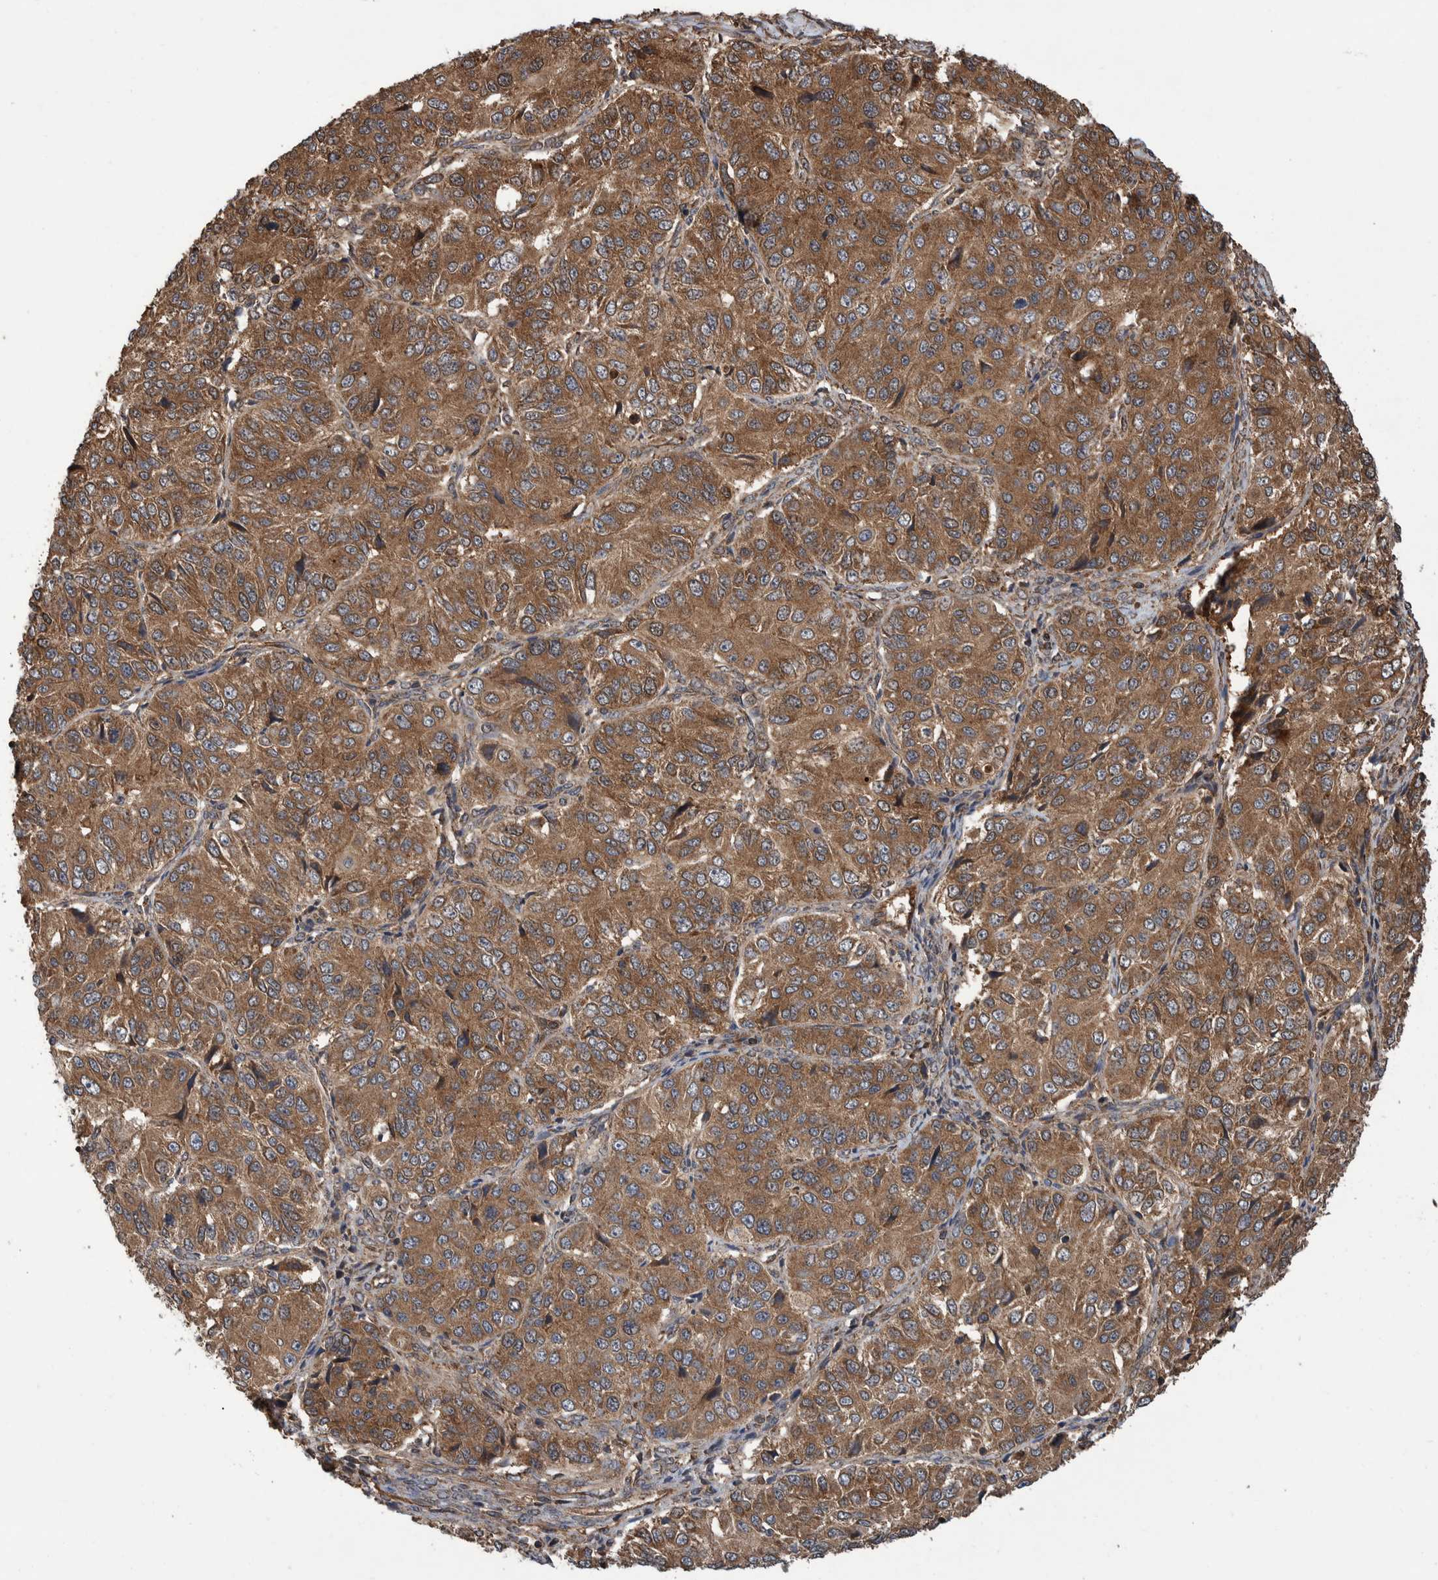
{"staining": {"intensity": "moderate", "quantity": ">75%", "location": "cytoplasmic/membranous"}, "tissue": "ovarian cancer", "cell_type": "Tumor cells", "image_type": "cancer", "snomed": [{"axis": "morphology", "description": "Carcinoma, endometroid"}, {"axis": "topography", "description": "Ovary"}], "caption": "An image of human endometroid carcinoma (ovarian) stained for a protein shows moderate cytoplasmic/membranous brown staining in tumor cells.", "gene": "VBP1", "patient": {"sex": "female", "age": 51}}